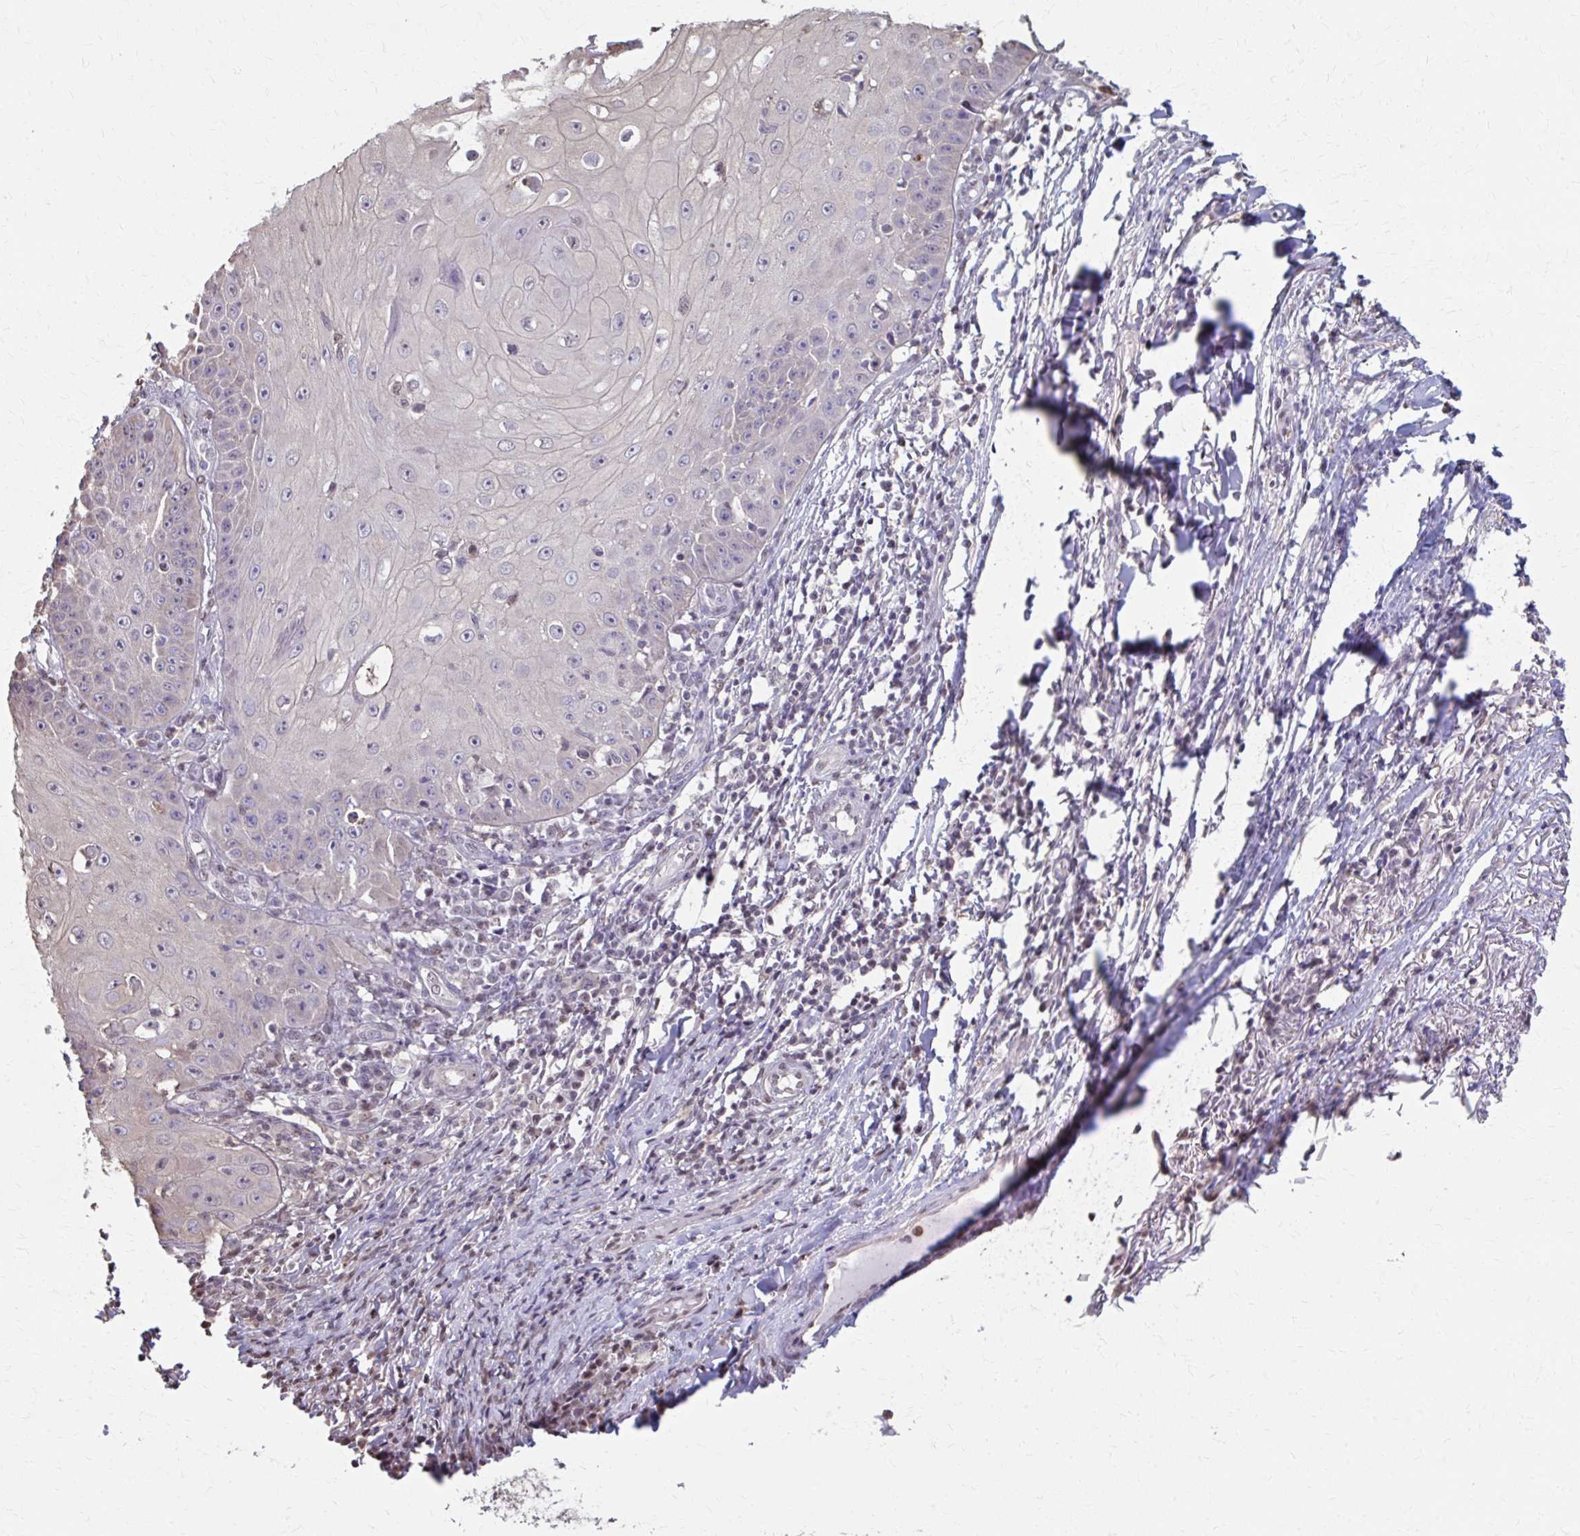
{"staining": {"intensity": "negative", "quantity": "none", "location": "none"}, "tissue": "skin cancer", "cell_type": "Tumor cells", "image_type": "cancer", "snomed": [{"axis": "morphology", "description": "Squamous cell carcinoma, NOS"}, {"axis": "topography", "description": "Skin"}], "caption": "High magnification brightfield microscopy of skin squamous cell carcinoma stained with DAB (3,3'-diaminobenzidine) (brown) and counterstained with hematoxylin (blue): tumor cells show no significant positivity.", "gene": "ING4", "patient": {"sex": "male", "age": 70}}